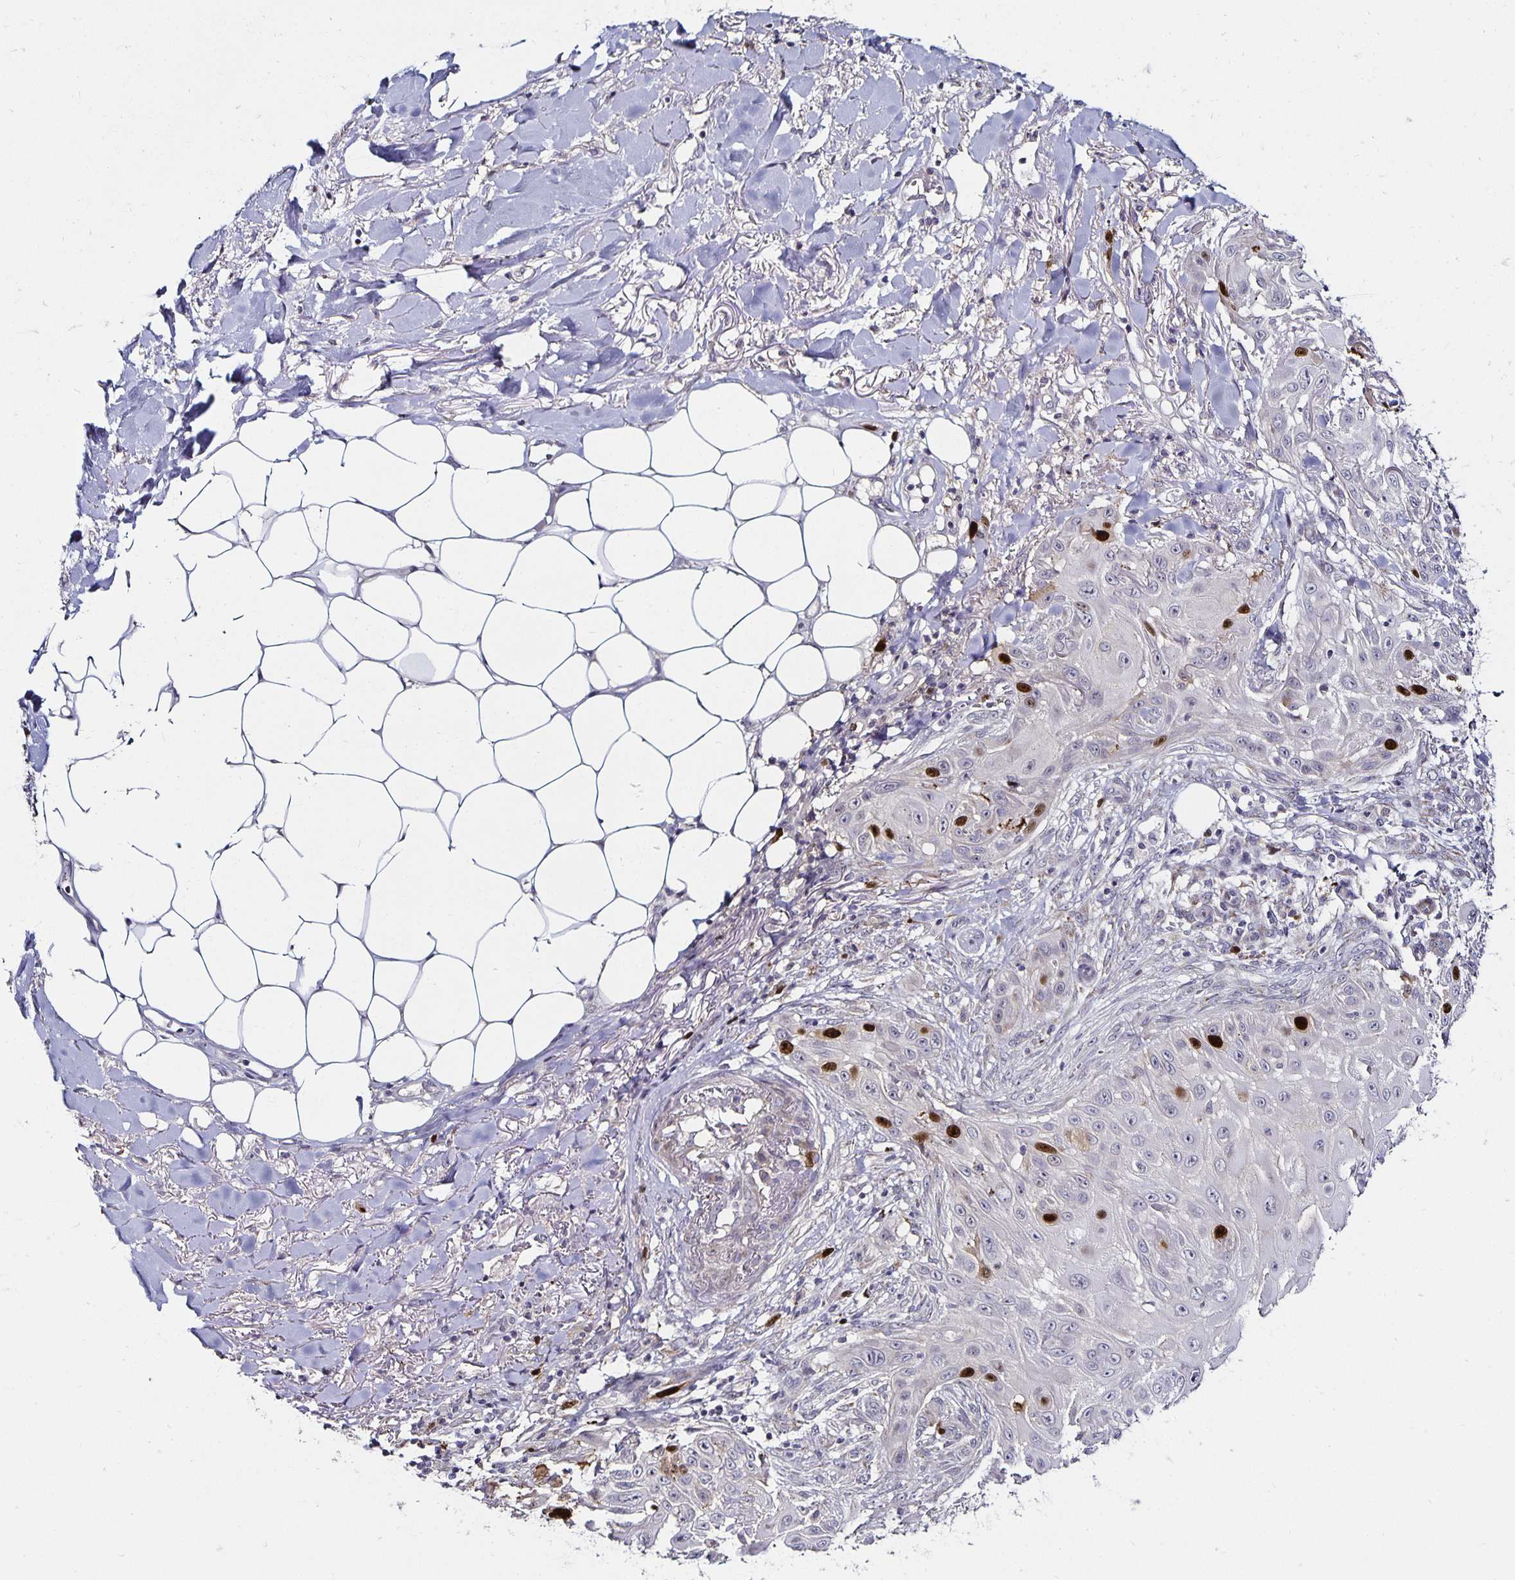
{"staining": {"intensity": "strong", "quantity": "<25%", "location": "nuclear"}, "tissue": "skin cancer", "cell_type": "Tumor cells", "image_type": "cancer", "snomed": [{"axis": "morphology", "description": "Squamous cell carcinoma, NOS"}, {"axis": "topography", "description": "Skin"}], "caption": "Strong nuclear expression is identified in about <25% of tumor cells in skin cancer (squamous cell carcinoma).", "gene": "ANLN", "patient": {"sex": "female", "age": 91}}